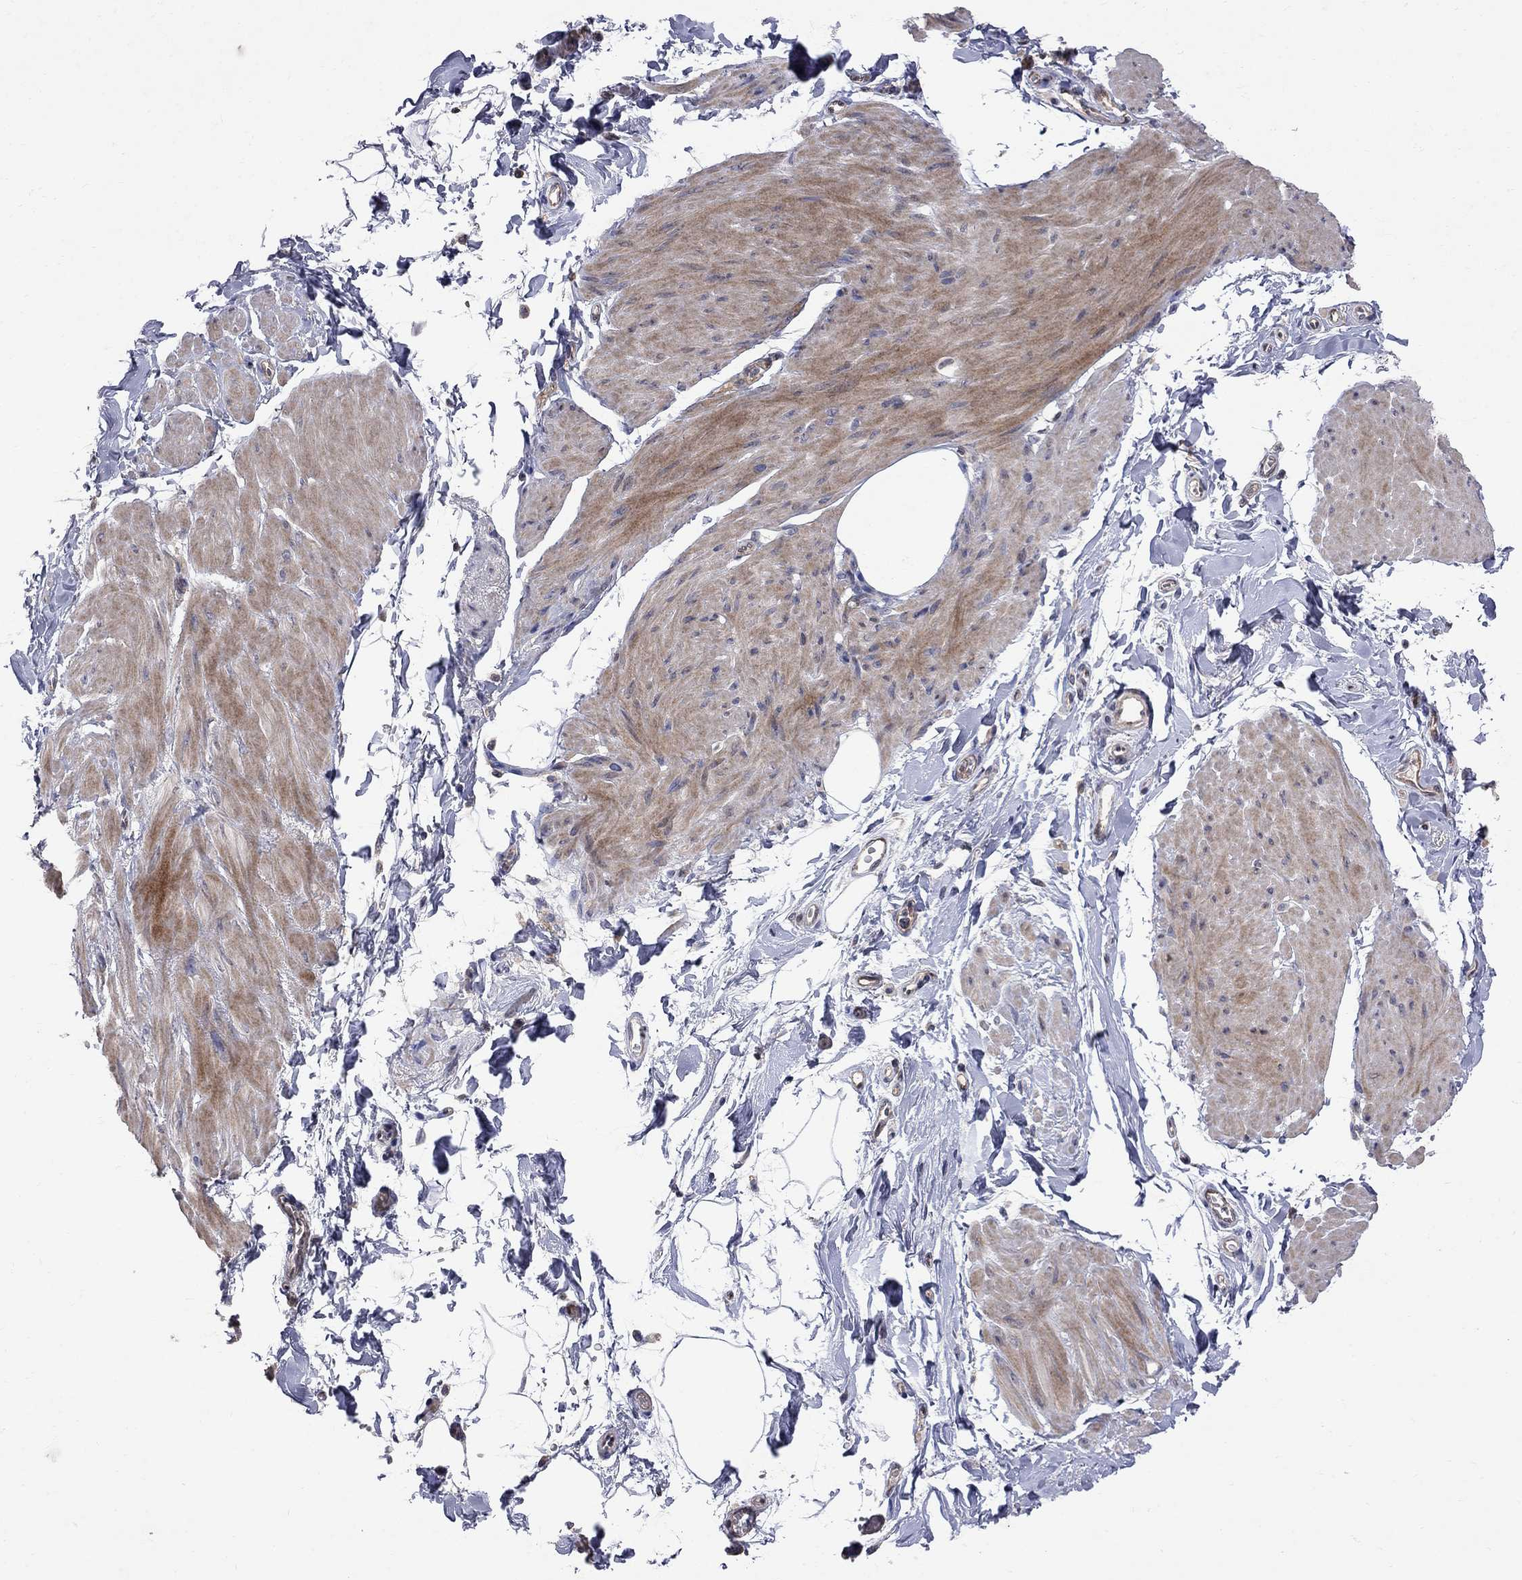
{"staining": {"intensity": "moderate", "quantity": "25%-75%", "location": "cytoplasmic/membranous"}, "tissue": "smooth muscle", "cell_type": "Smooth muscle cells", "image_type": "normal", "snomed": [{"axis": "morphology", "description": "Normal tissue, NOS"}, {"axis": "topography", "description": "Adipose tissue"}, {"axis": "topography", "description": "Smooth muscle"}, {"axis": "topography", "description": "Peripheral nerve tissue"}], "caption": "Protein expression analysis of benign smooth muscle shows moderate cytoplasmic/membranous expression in approximately 25%-75% of smooth muscle cells.", "gene": "ABI3", "patient": {"sex": "male", "age": 83}}